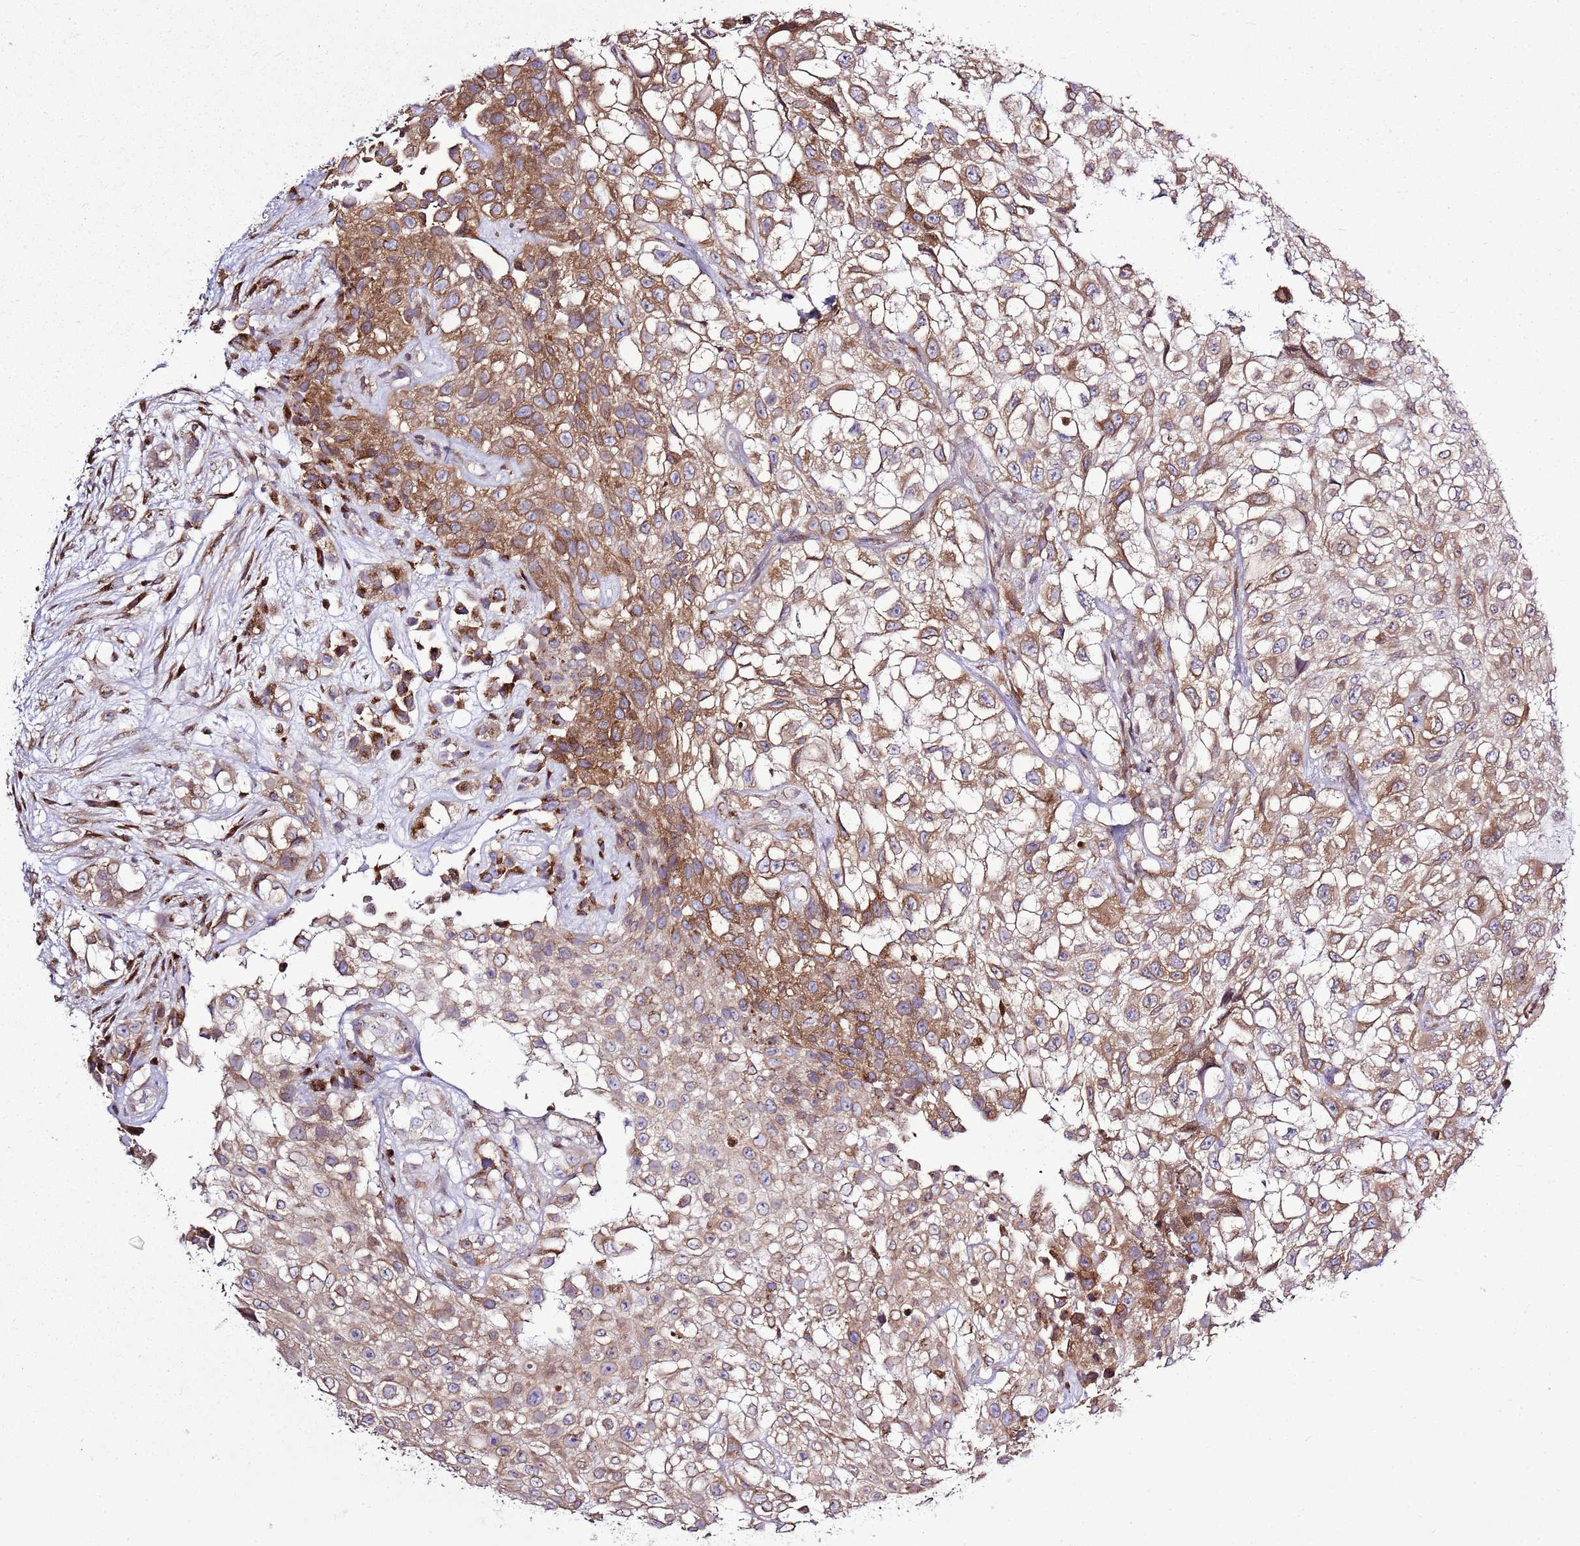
{"staining": {"intensity": "moderate", "quantity": ">75%", "location": "cytoplasmic/membranous"}, "tissue": "urothelial cancer", "cell_type": "Tumor cells", "image_type": "cancer", "snomed": [{"axis": "morphology", "description": "Urothelial carcinoma, High grade"}, {"axis": "topography", "description": "Urinary bladder"}], "caption": "Approximately >75% of tumor cells in urothelial cancer show moderate cytoplasmic/membranous protein positivity as visualized by brown immunohistochemical staining.", "gene": "TMED10", "patient": {"sex": "male", "age": 56}}